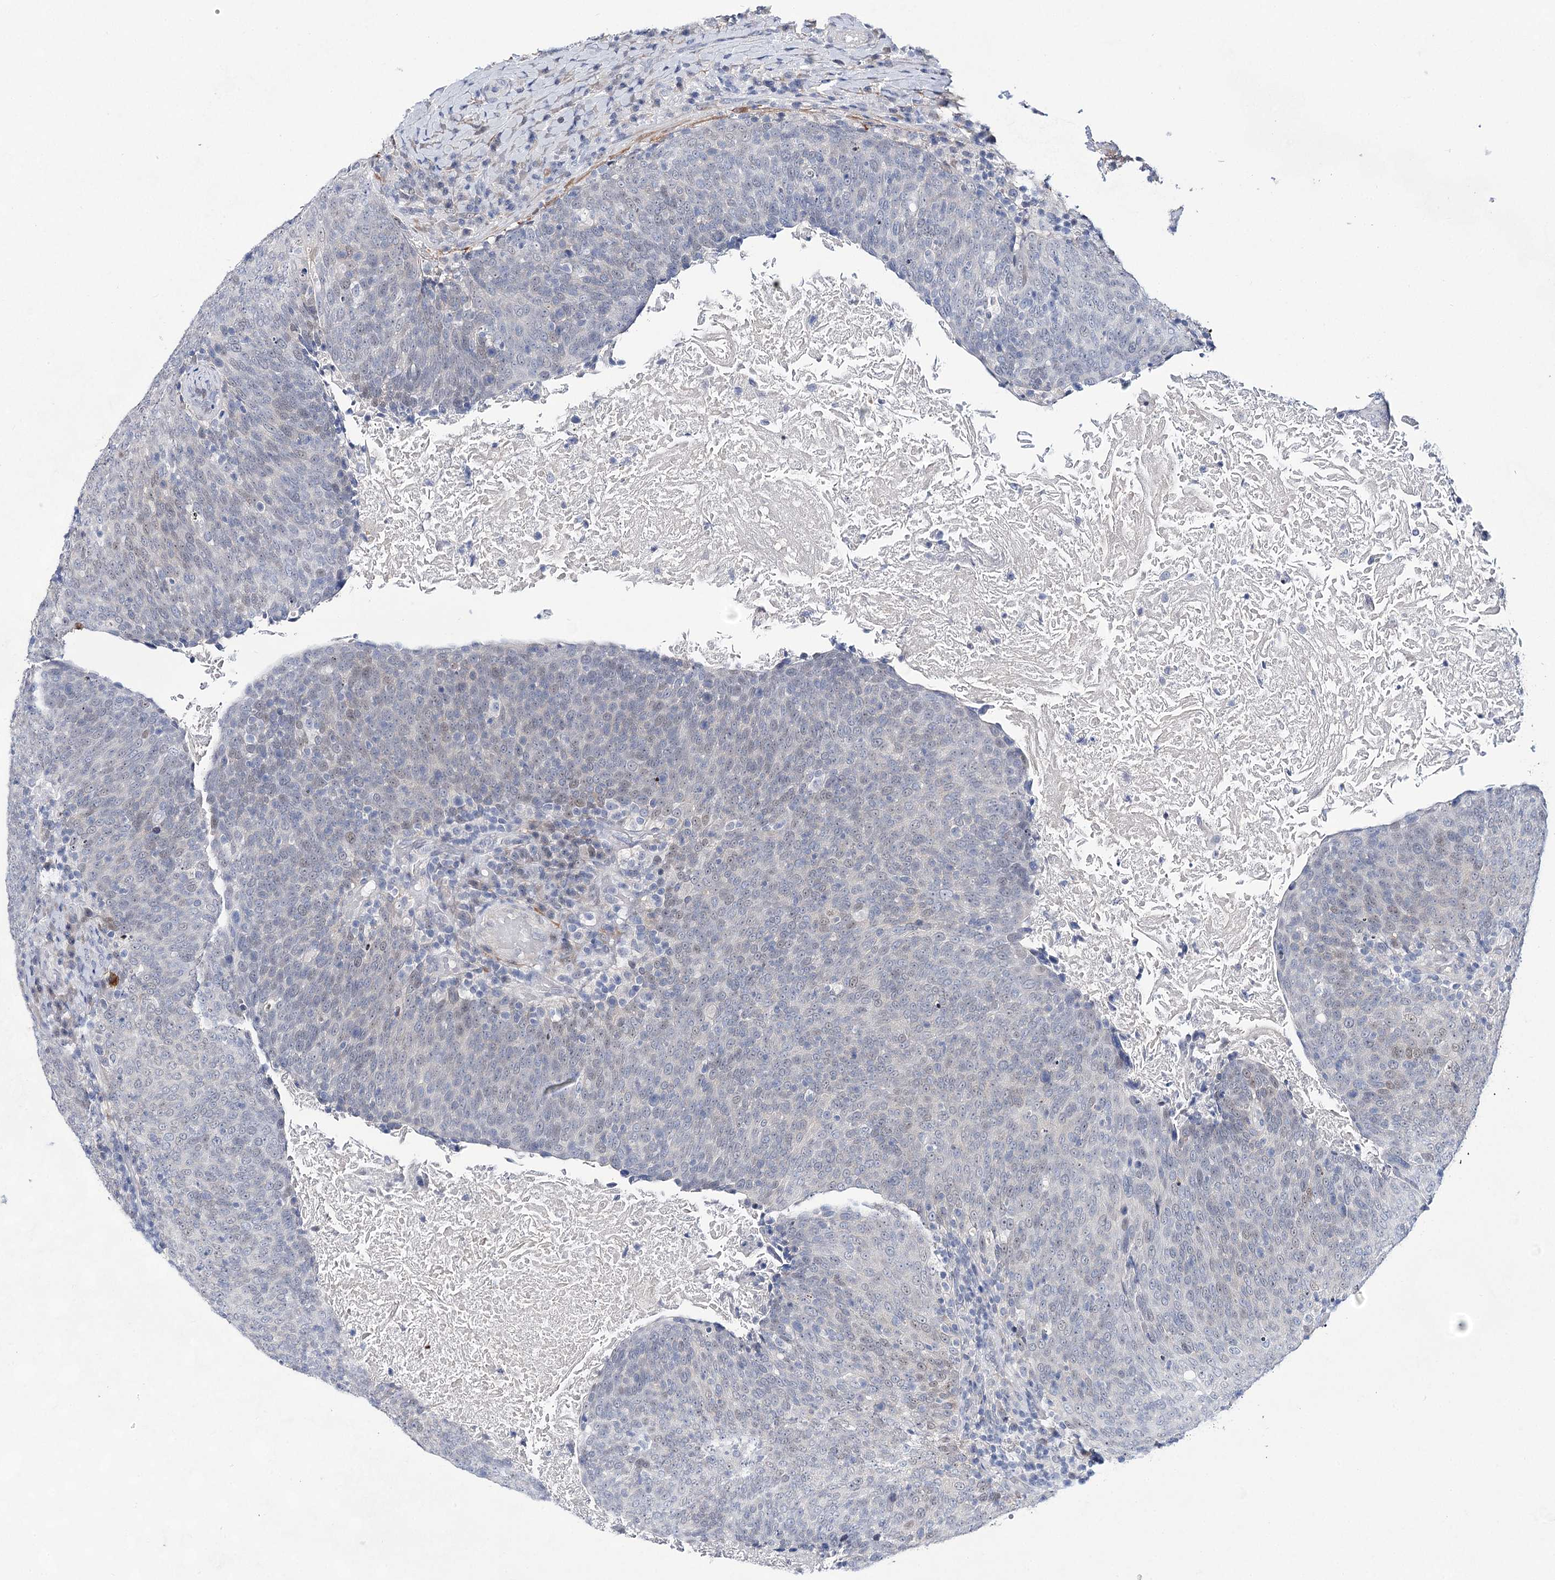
{"staining": {"intensity": "weak", "quantity": "<25%", "location": "nuclear"}, "tissue": "head and neck cancer", "cell_type": "Tumor cells", "image_type": "cancer", "snomed": [{"axis": "morphology", "description": "Squamous cell carcinoma, NOS"}, {"axis": "morphology", "description": "Squamous cell carcinoma, metastatic, NOS"}, {"axis": "topography", "description": "Lymph node"}, {"axis": "topography", "description": "Head-Neck"}], "caption": "This is an immunohistochemistry (IHC) histopathology image of head and neck metastatic squamous cell carcinoma. There is no expression in tumor cells.", "gene": "UGDH", "patient": {"sex": "male", "age": 62}}